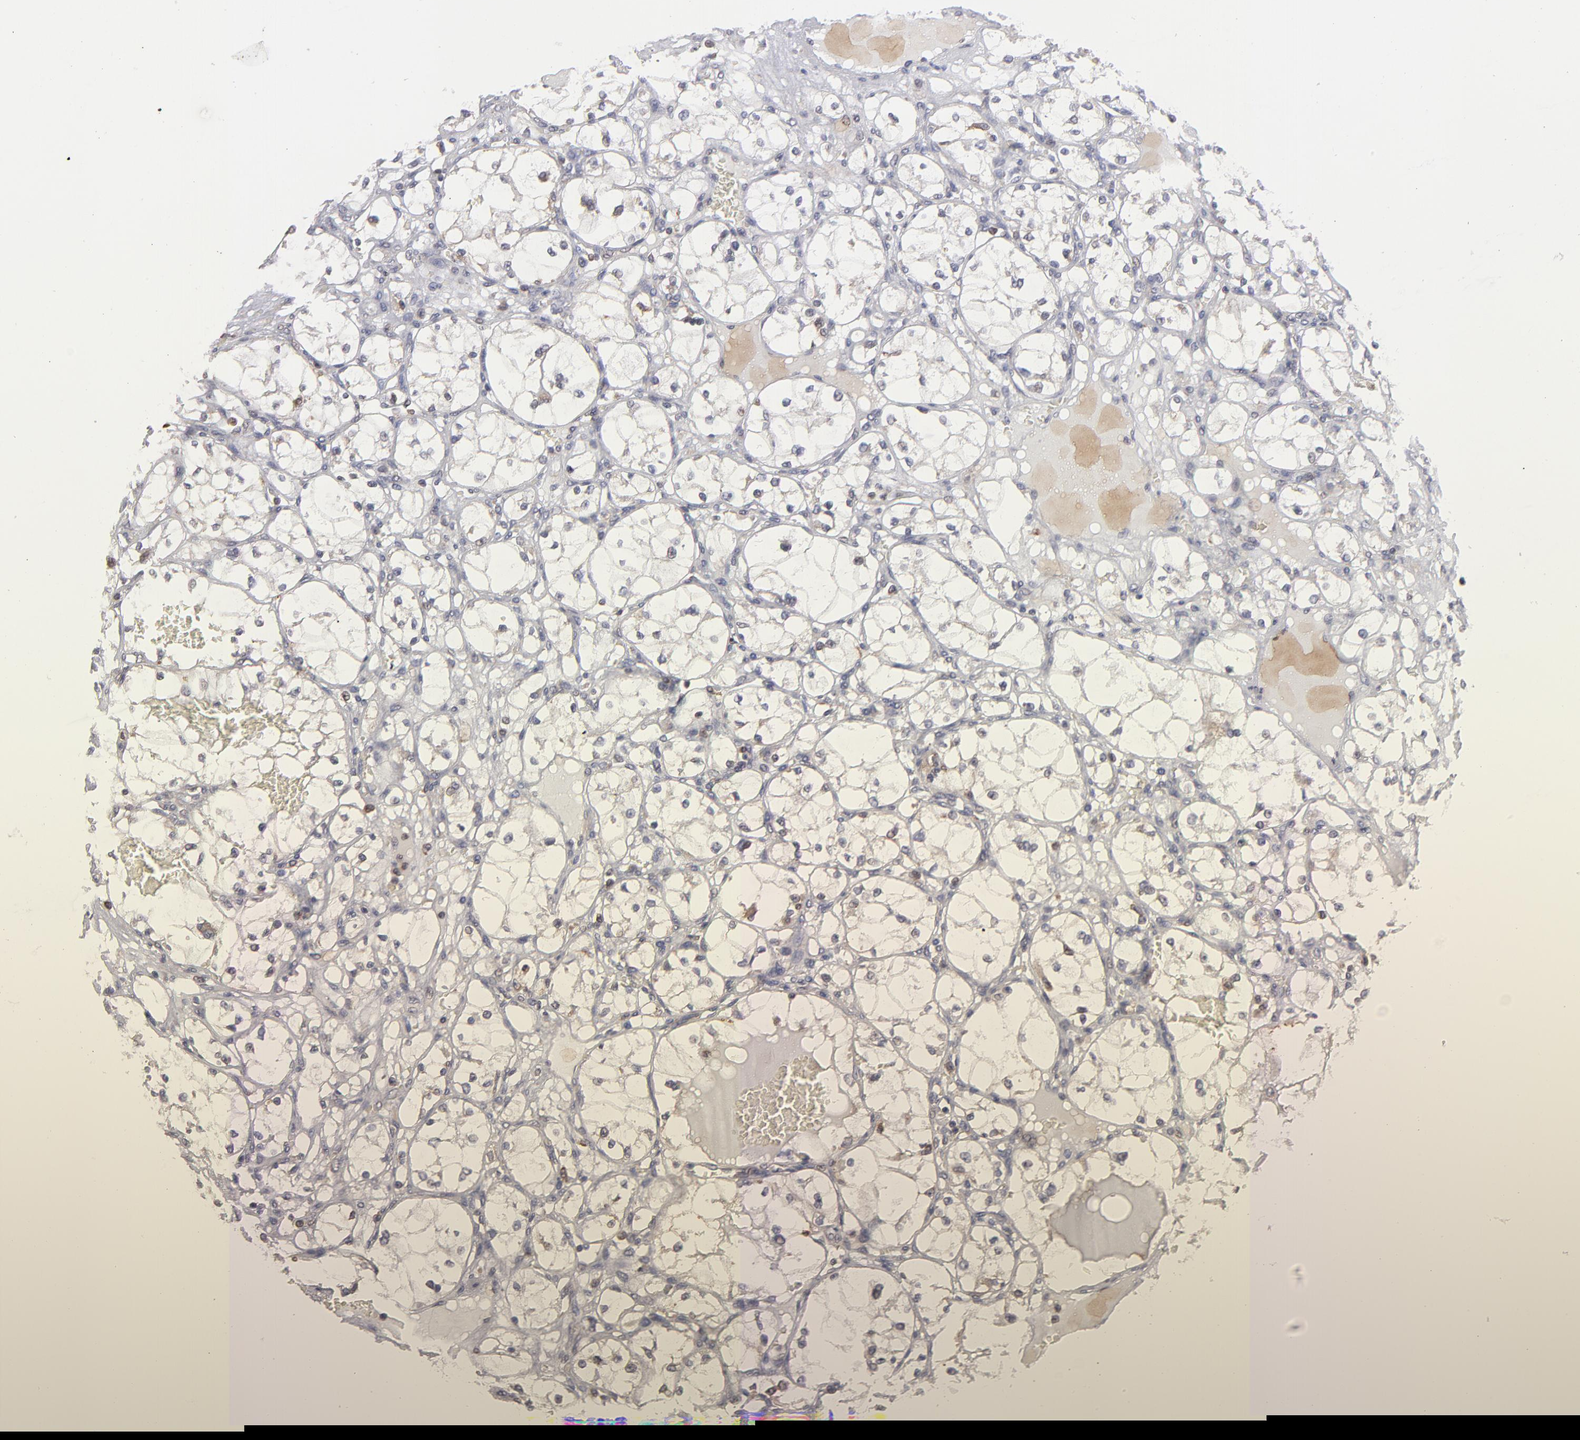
{"staining": {"intensity": "moderate", "quantity": "<25%", "location": "nuclear"}, "tissue": "renal cancer", "cell_type": "Tumor cells", "image_type": "cancer", "snomed": [{"axis": "morphology", "description": "Adenocarcinoma, NOS"}, {"axis": "topography", "description": "Kidney"}], "caption": "An image of adenocarcinoma (renal) stained for a protein reveals moderate nuclear brown staining in tumor cells.", "gene": "TMX1", "patient": {"sex": "male", "age": 61}}